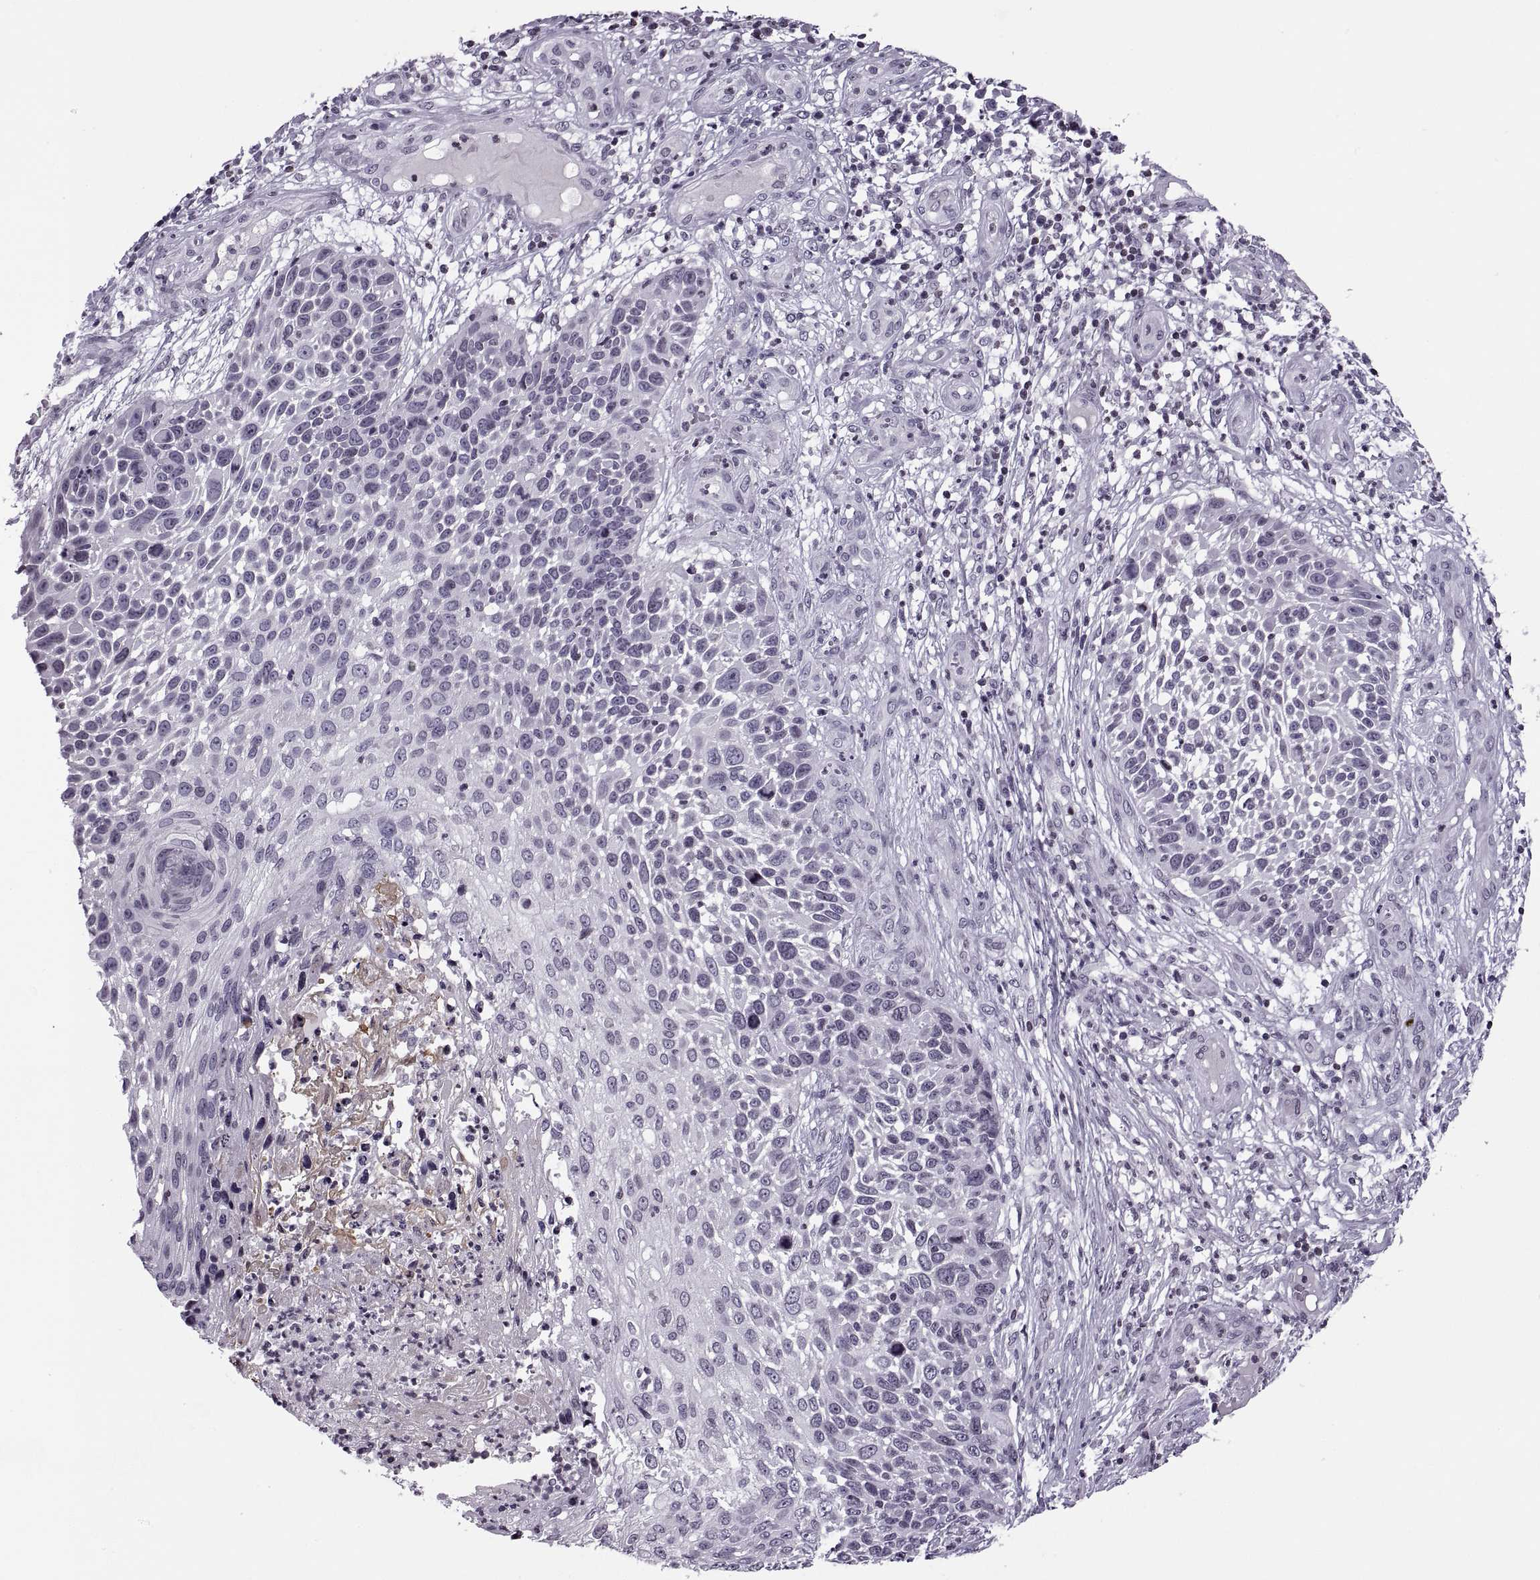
{"staining": {"intensity": "negative", "quantity": "none", "location": "none"}, "tissue": "skin cancer", "cell_type": "Tumor cells", "image_type": "cancer", "snomed": [{"axis": "morphology", "description": "Squamous cell carcinoma, NOS"}, {"axis": "topography", "description": "Skin"}], "caption": "IHC histopathology image of human skin cancer (squamous cell carcinoma) stained for a protein (brown), which shows no staining in tumor cells.", "gene": "H1-8", "patient": {"sex": "male", "age": 92}}